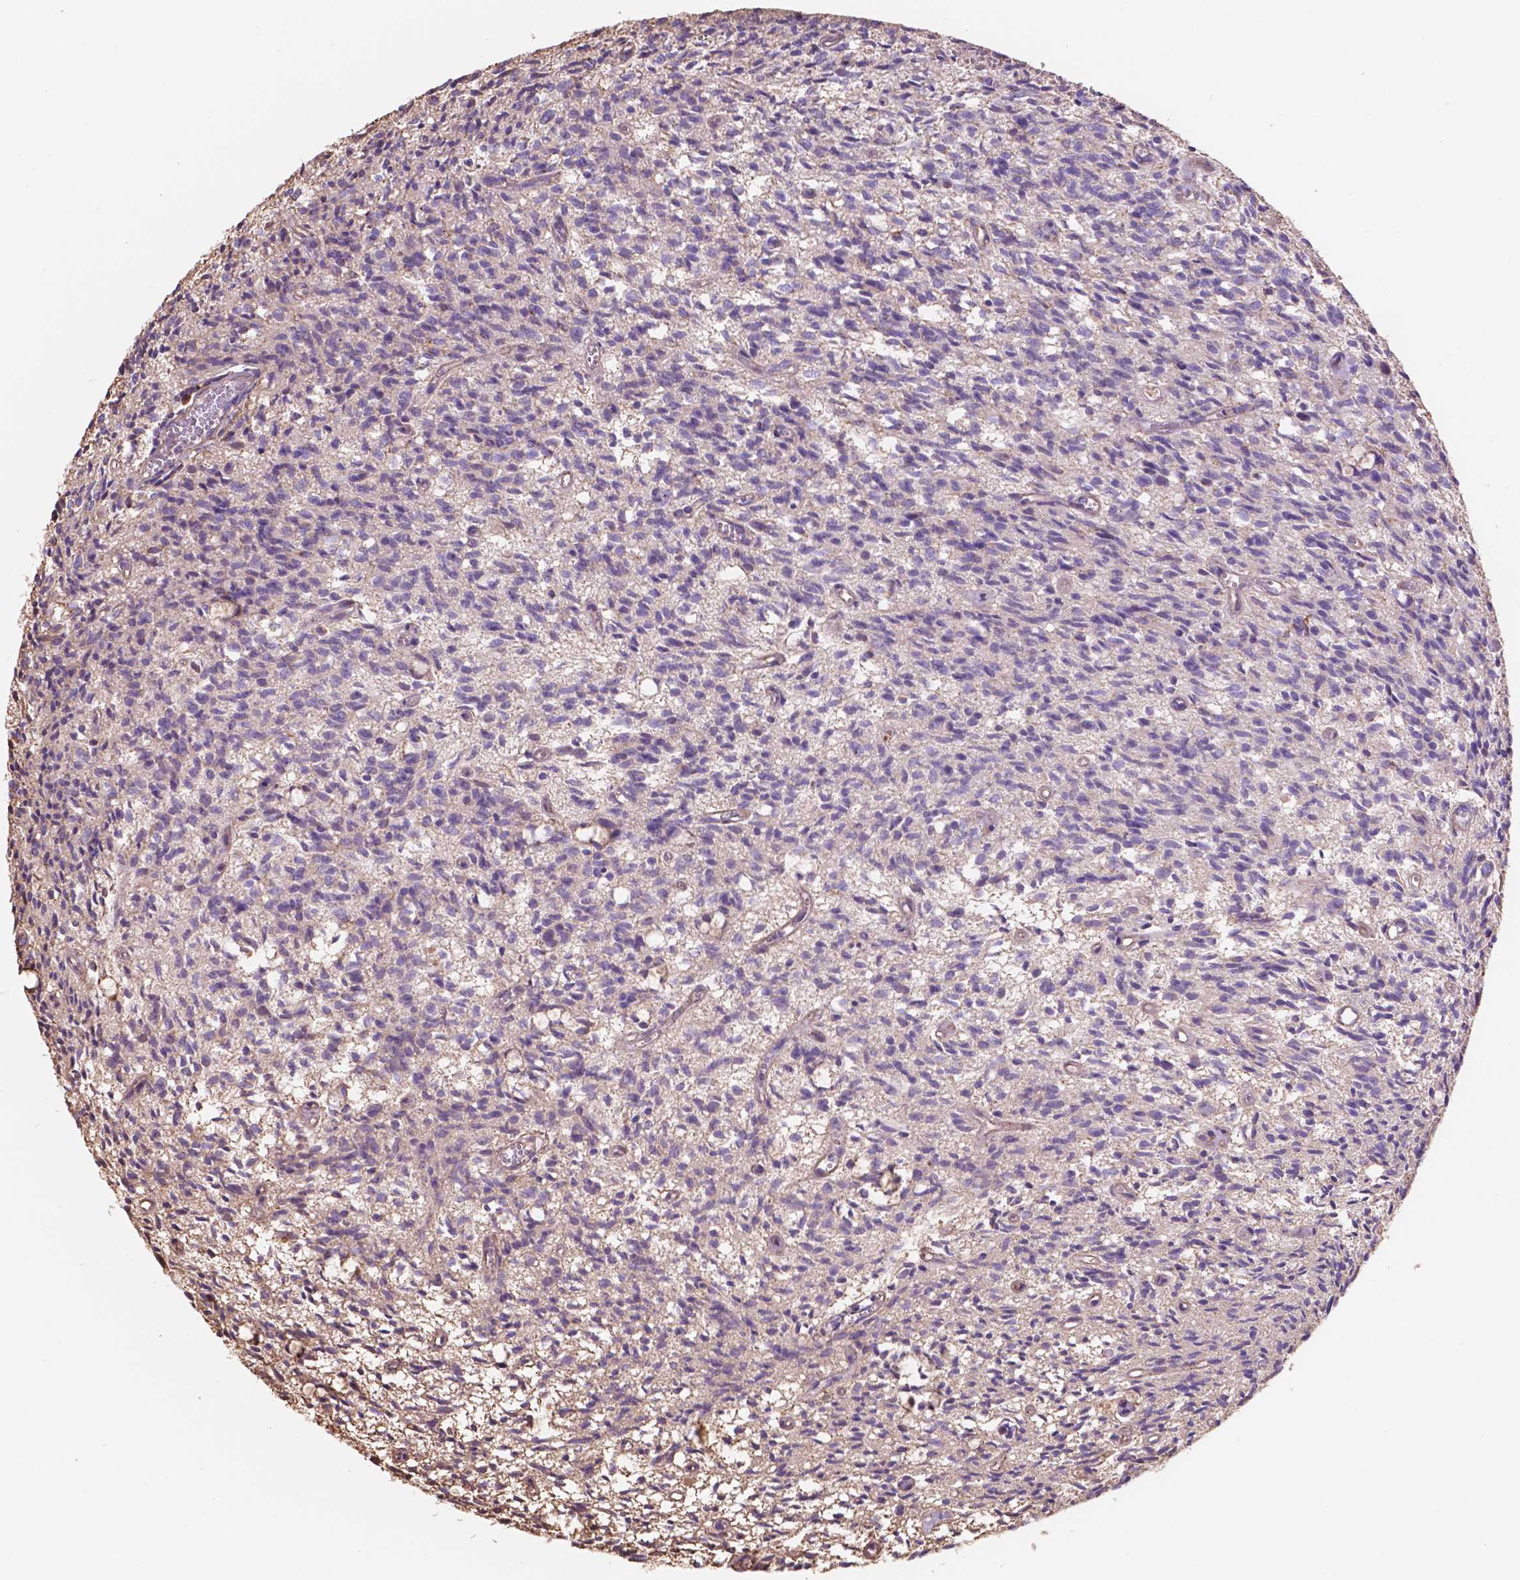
{"staining": {"intensity": "negative", "quantity": "none", "location": "none"}, "tissue": "glioma", "cell_type": "Tumor cells", "image_type": "cancer", "snomed": [{"axis": "morphology", "description": "Glioma, malignant, Low grade"}, {"axis": "topography", "description": "Brain"}], "caption": "Immunohistochemistry histopathology image of neoplastic tissue: human glioma stained with DAB displays no significant protein expression in tumor cells.", "gene": "NIPA2", "patient": {"sex": "male", "age": 64}}